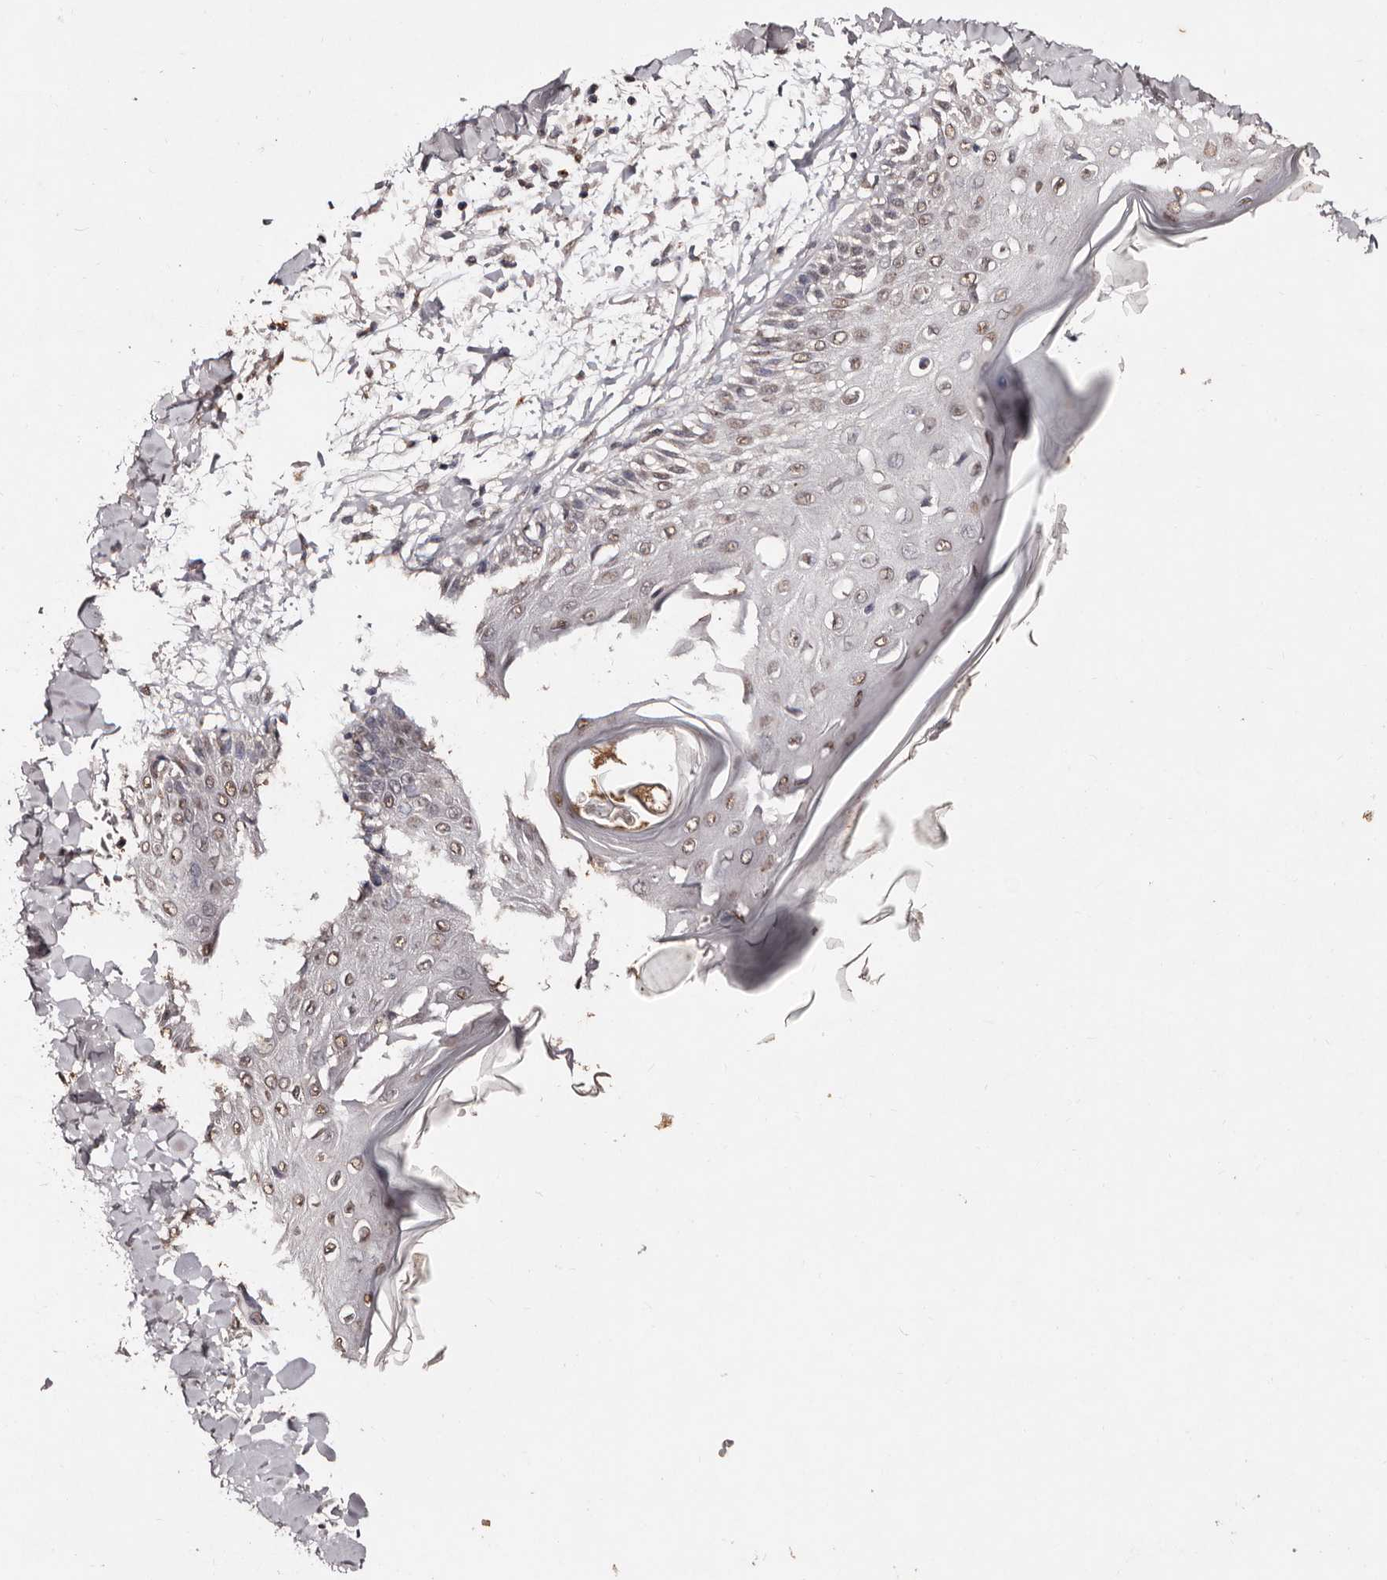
{"staining": {"intensity": "weak", "quantity": ">75%", "location": "nuclear"}, "tissue": "skin", "cell_type": "Fibroblasts", "image_type": "normal", "snomed": [{"axis": "morphology", "description": "Normal tissue, NOS"}, {"axis": "morphology", "description": "Squamous cell carcinoma, NOS"}, {"axis": "topography", "description": "Skin"}, {"axis": "topography", "description": "Peripheral nerve tissue"}], "caption": "Skin stained for a protein reveals weak nuclear positivity in fibroblasts. (DAB (3,3'-diaminobenzidine) = brown stain, brightfield microscopy at high magnification).", "gene": "ERBB4", "patient": {"sex": "male", "age": 83}}